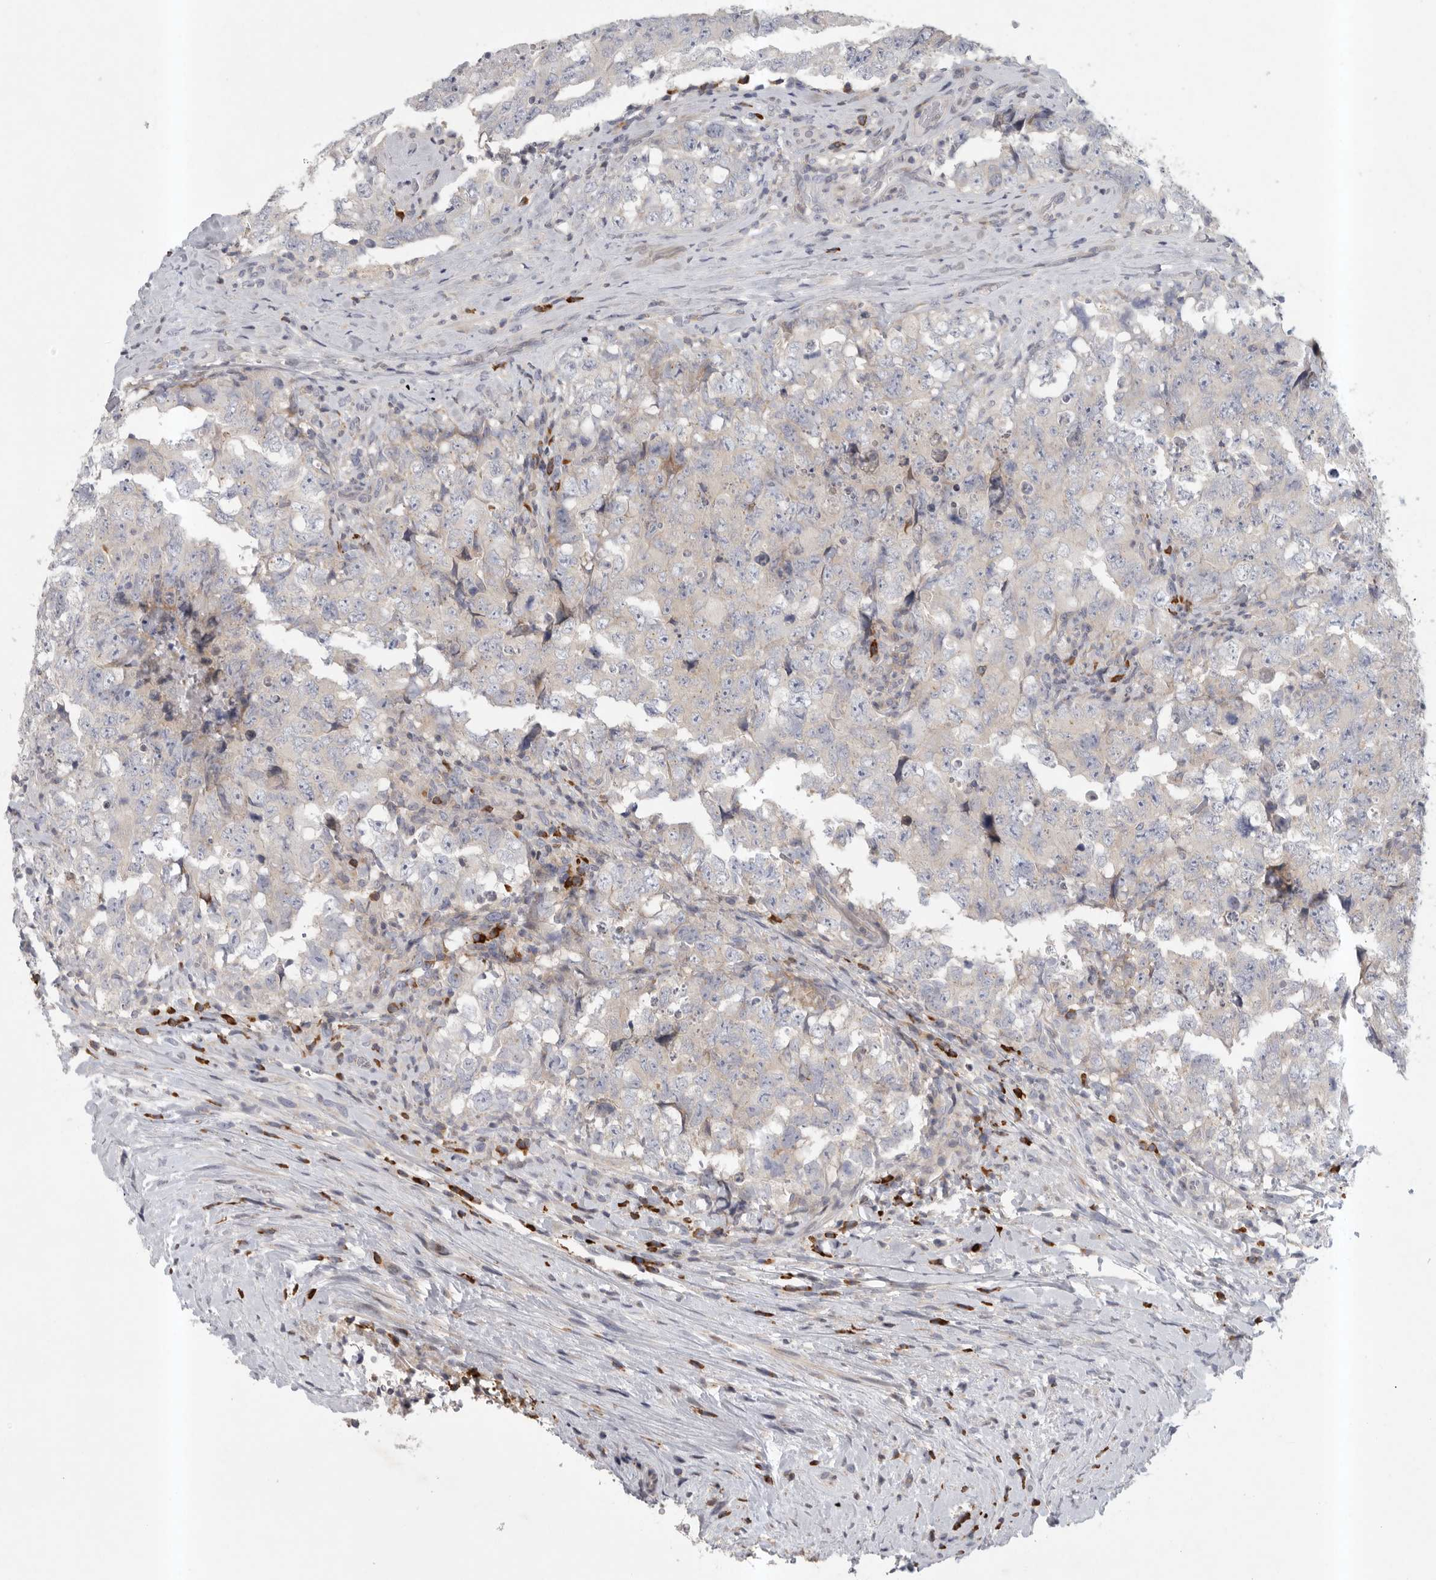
{"staining": {"intensity": "negative", "quantity": "none", "location": "none"}, "tissue": "testis cancer", "cell_type": "Tumor cells", "image_type": "cancer", "snomed": [{"axis": "morphology", "description": "Carcinoma, Embryonal, NOS"}, {"axis": "topography", "description": "Testis"}], "caption": "Tumor cells are negative for brown protein staining in testis embryonal carcinoma. (DAB (3,3'-diaminobenzidine) immunohistochemistry with hematoxylin counter stain).", "gene": "TMEM69", "patient": {"sex": "male", "age": 26}}